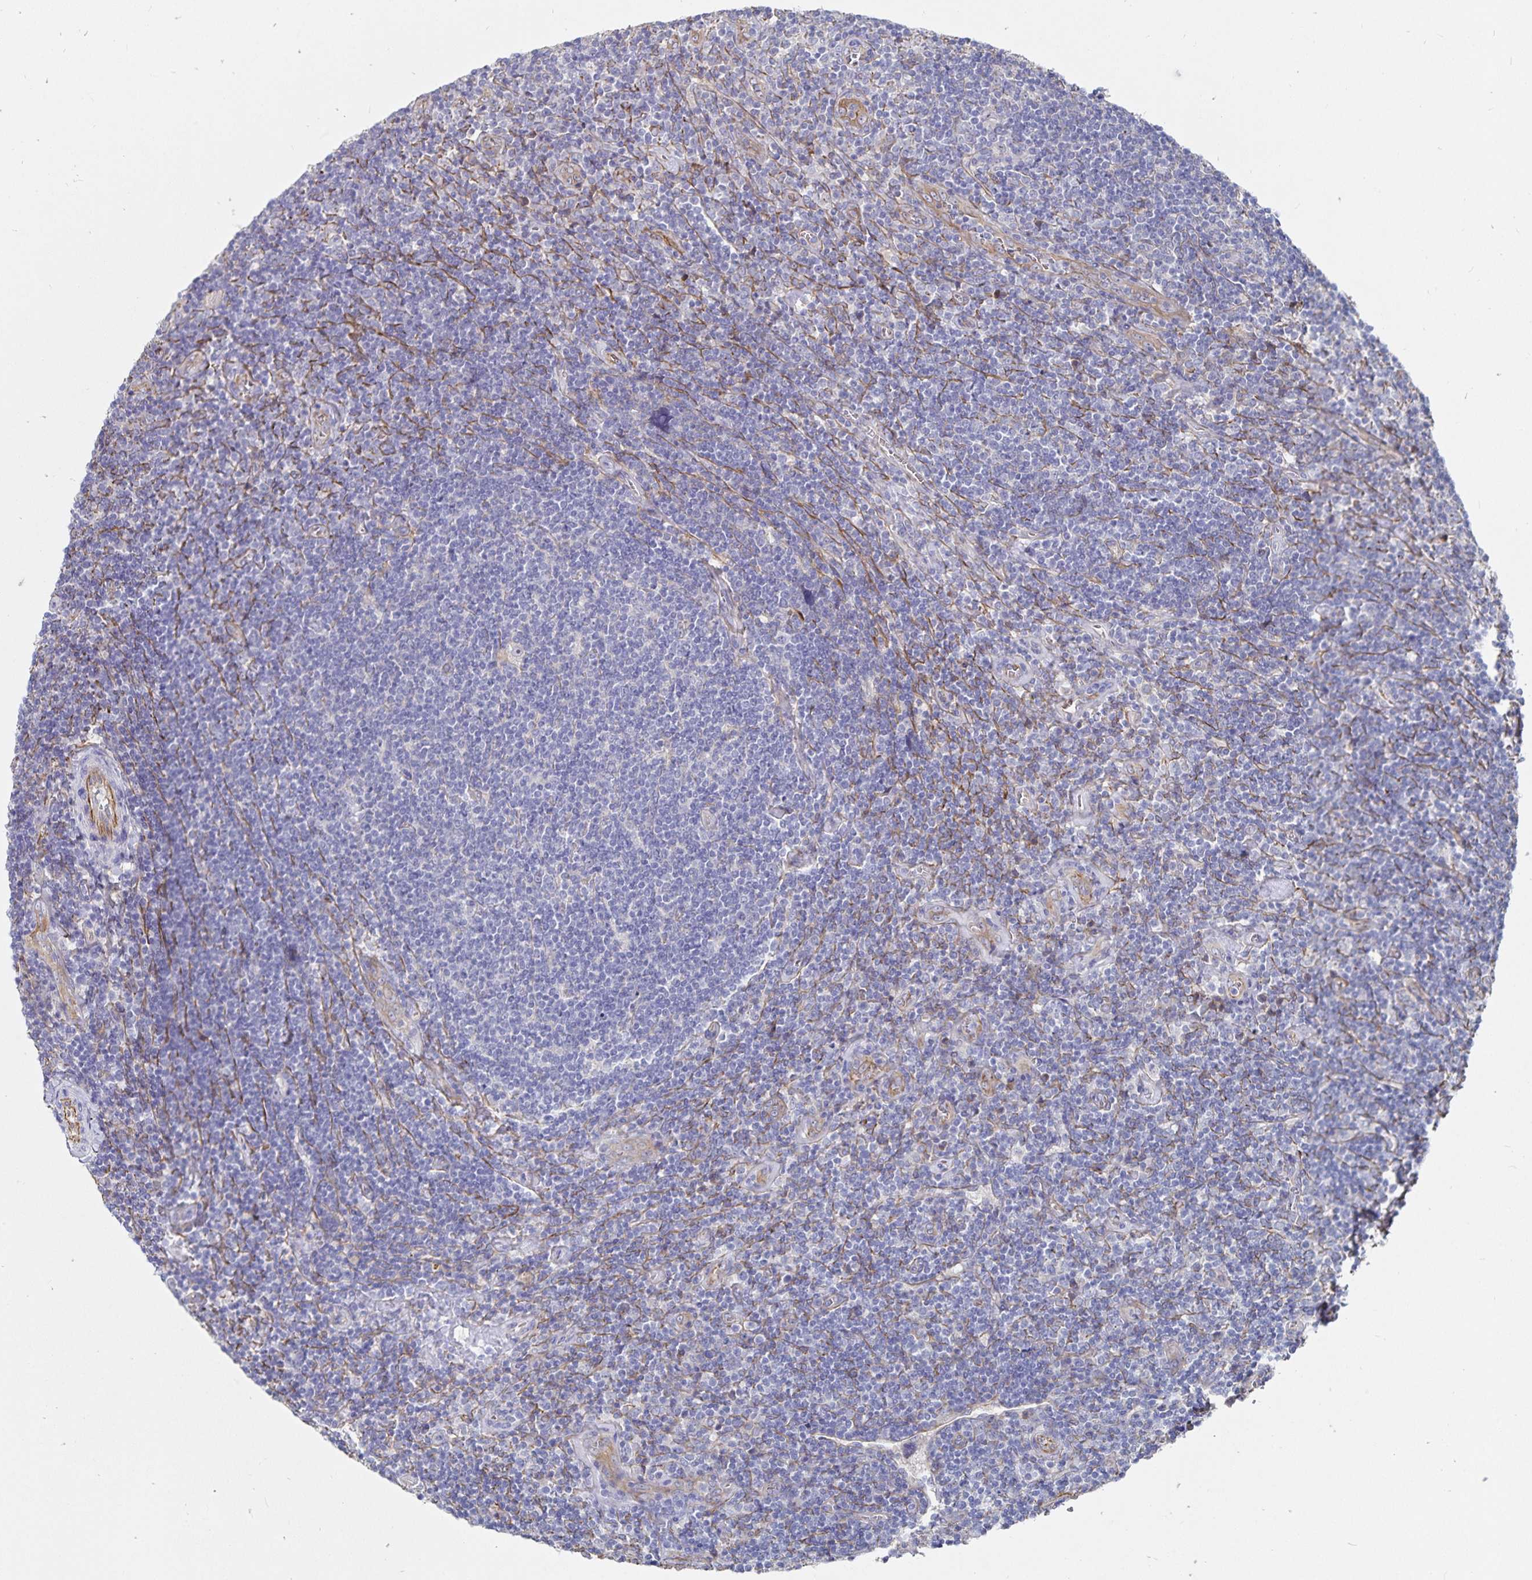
{"staining": {"intensity": "negative", "quantity": "none", "location": "none"}, "tissue": "lymphoma", "cell_type": "Tumor cells", "image_type": "cancer", "snomed": [{"axis": "morphology", "description": "Hodgkin's disease, NOS"}, {"axis": "topography", "description": "Lymph node"}], "caption": "A micrograph of human Hodgkin's disease is negative for staining in tumor cells.", "gene": "SSTR1", "patient": {"sex": "male", "age": 40}}